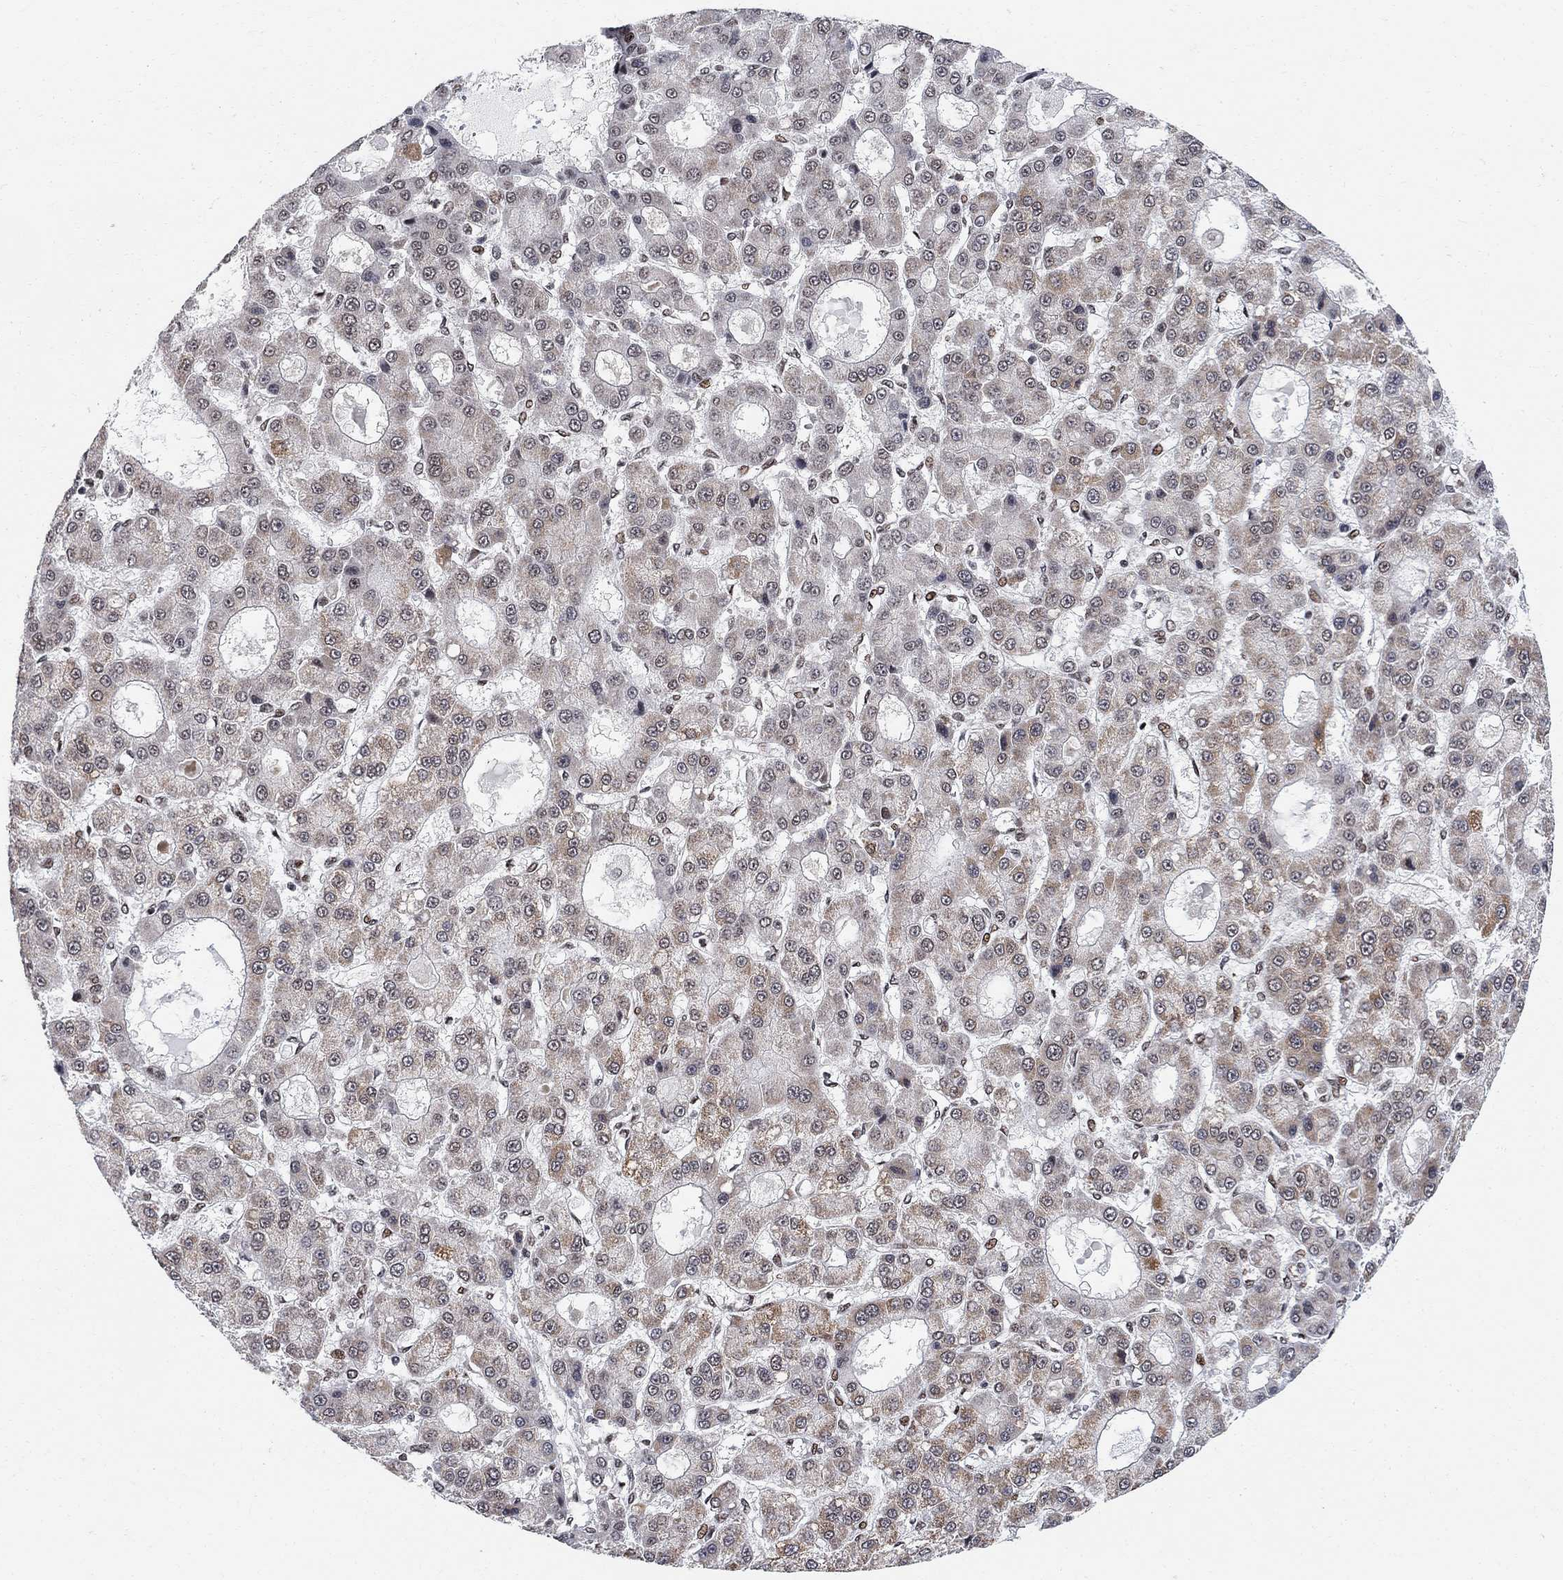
{"staining": {"intensity": "weak", "quantity": "<25%", "location": "cytoplasmic/membranous"}, "tissue": "liver cancer", "cell_type": "Tumor cells", "image_type": "cancer", "snomed": [{"axis": "morphology", "description": "Carcinoma, Hepatocellular, NOS"}, {"axis": "topography", "description": "Liver"}], "caption": "This is a image of immunohistochemistry staining of hepatocellular carcinoma (liver), which shows no expression in tumor cells. (Stains: DAB (3,3'-diaminobenzidine) immunohistochemistry (IHC) with hematoxylin counter stain, Microscopy: brightfield microscopy at high magnification).", "gene": "E4F1", "patient": {"sex": "male", "age": 70}}